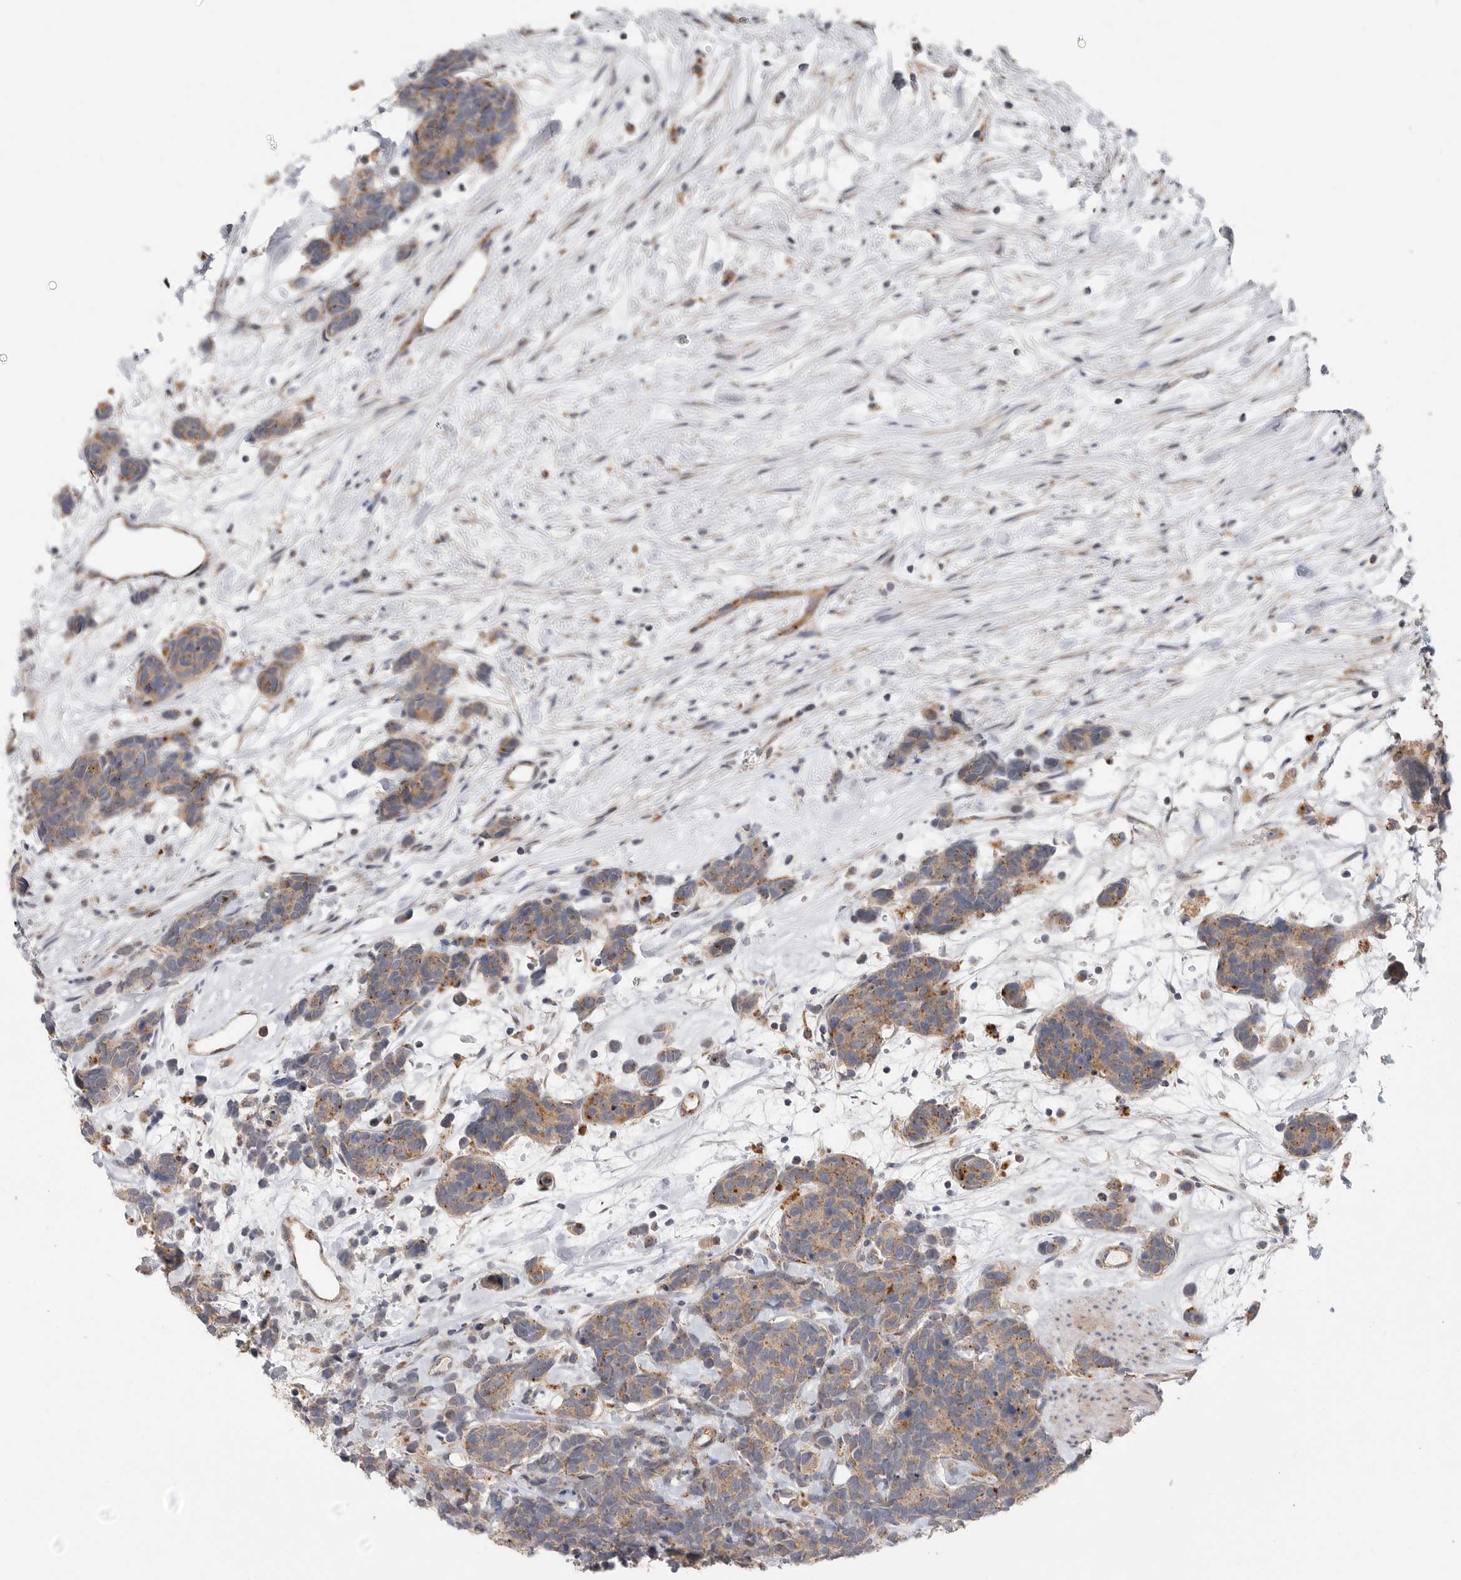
{"staining": {"intensity": "weak", "quantity": ">75%", "location": "cytoplasmic/membranous"}, "tissue": "carcinoid", "cell_type": "Tumor cells", "image_type": "cancer", "snomed": [{"axis": "morphology", "description": "Carcinoma, NOS"}, {"axis": "morphology", "description": "Carcinoid, malignant, NOS"}, {"axis": "topography", "description": "Urinary bladder"}], "caption": "This image exhibits immunohistochemistry (IHC) staining of carcinoma, with low weak cytoplasmic/membranous staining in about >75% of tumor cells.", "gene": "GALNS", "patient": {"sex": "male", "age": 57}}